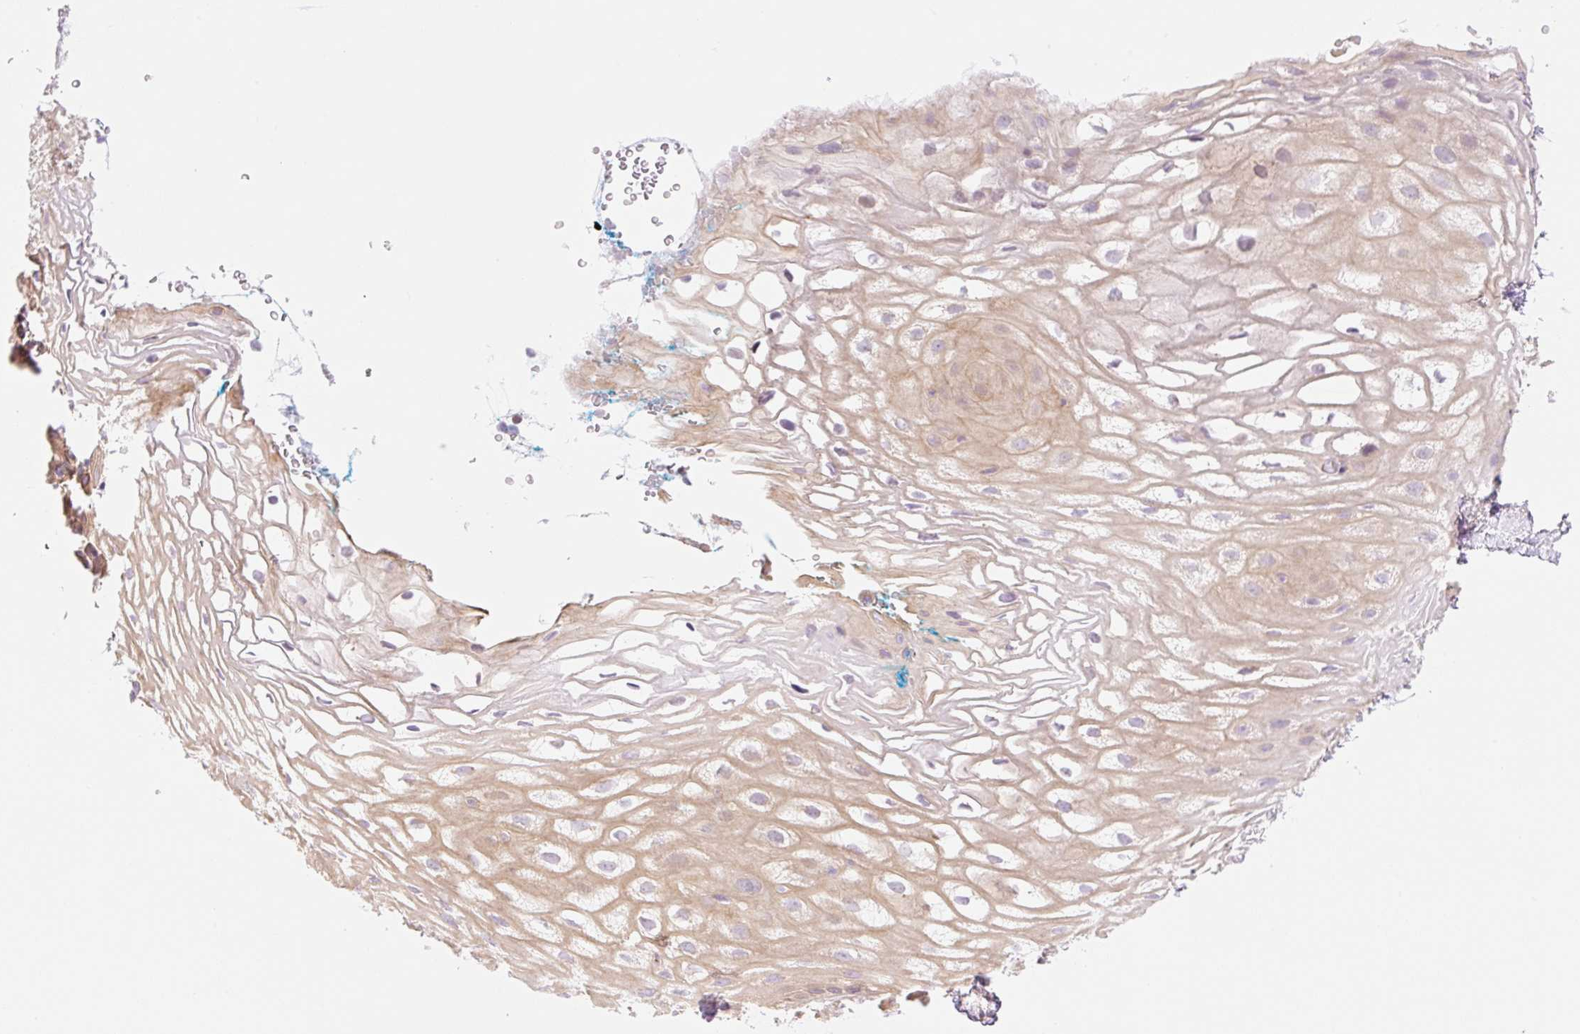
{"staining": {"intensity": "weak", "quantity": "25%-75%", "location": "cytoplasmic/membranous"}, "tissue": "vagina", "cell_type": "Squamous epithelial cells", "image_type": "normal", "snomed": [{"axis": "morphology", "description": "Normal tissue, NOS"}, {"axis": "morphology", "description": "Adenocarcinoma, NOS"}, {"axis": "topography", "description": "Rectum"}, {"axis": "topography", "description": "Vagina"}, {"axis": "topography", "description": "Peripheral nerve tissue"}], "caption": "Immunohistochemistry (IHC) staining of normal vagina, which shows low levels of weak cytoplasmic/membranous positivity in approximately 25%-75% of squamous epithelial cells indicating weak cytoplasmic/membranous protein positivity. The staining was performed using DAB (brown) for protein detection and nuclei were counterstained in hematoxylin (blue).", "gene": "NLRP5", "patient": {"sex": "female", "age": 71}}